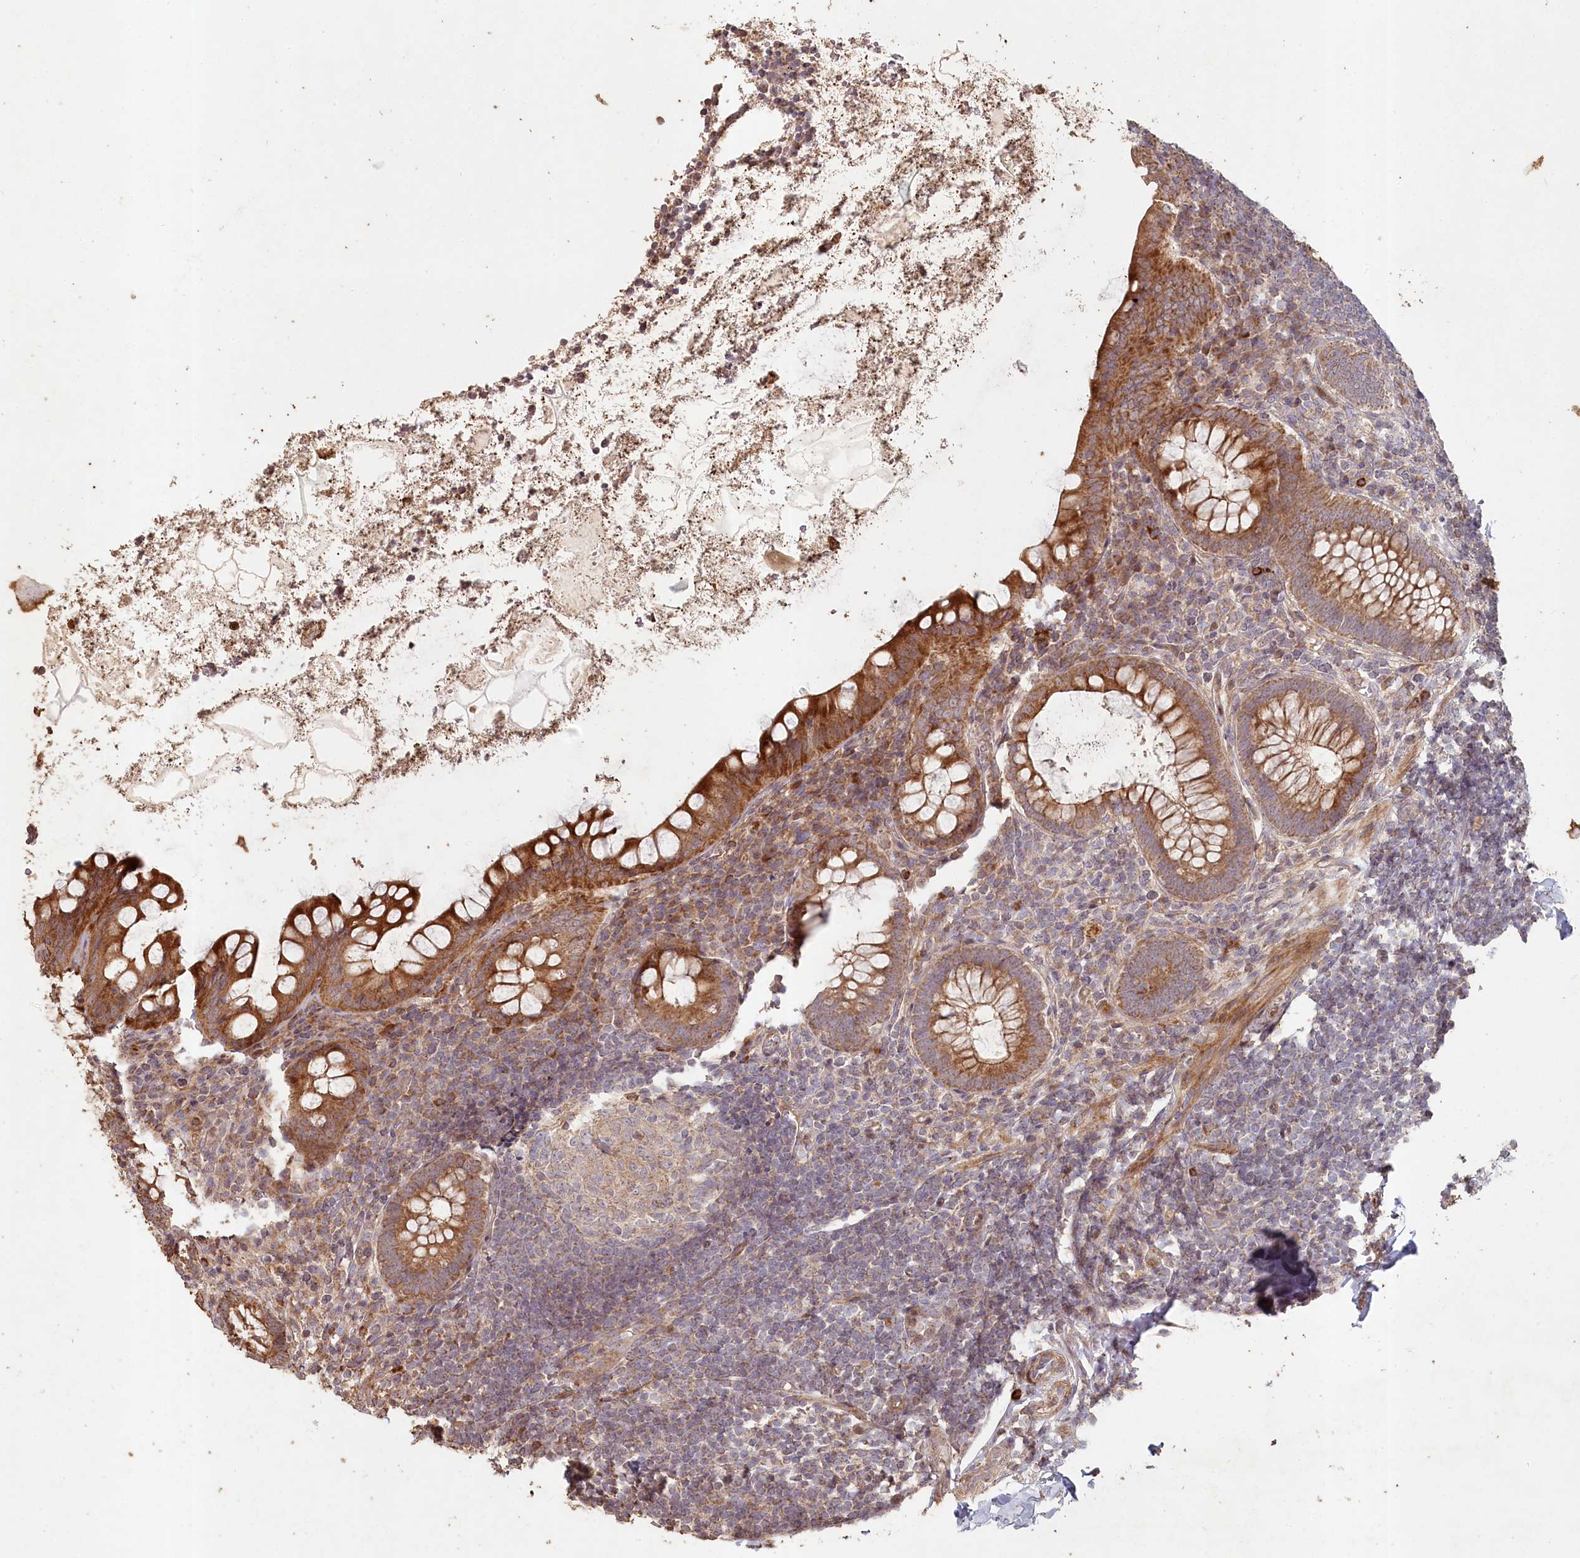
{"staining": {"intensity": "moderate", "quantity": ">75%", "location": "cytoplasmic/membranous"}, "tissue": "appendix", "cell_type": "Glandular cells", "image_type": "normal", "snomed": [{"axis": "morphology", "description": "Normal tissue, NOS"}, {"axis": "topography", "description": "Appendix"}], "caption": "IHC of normal human appendix displays medium levels of moderate cytoplasmic/membranous expression in approximately >75% of glandular cells.", "gene": "HAL", "patient": {"sex": "female", "age": 33}}